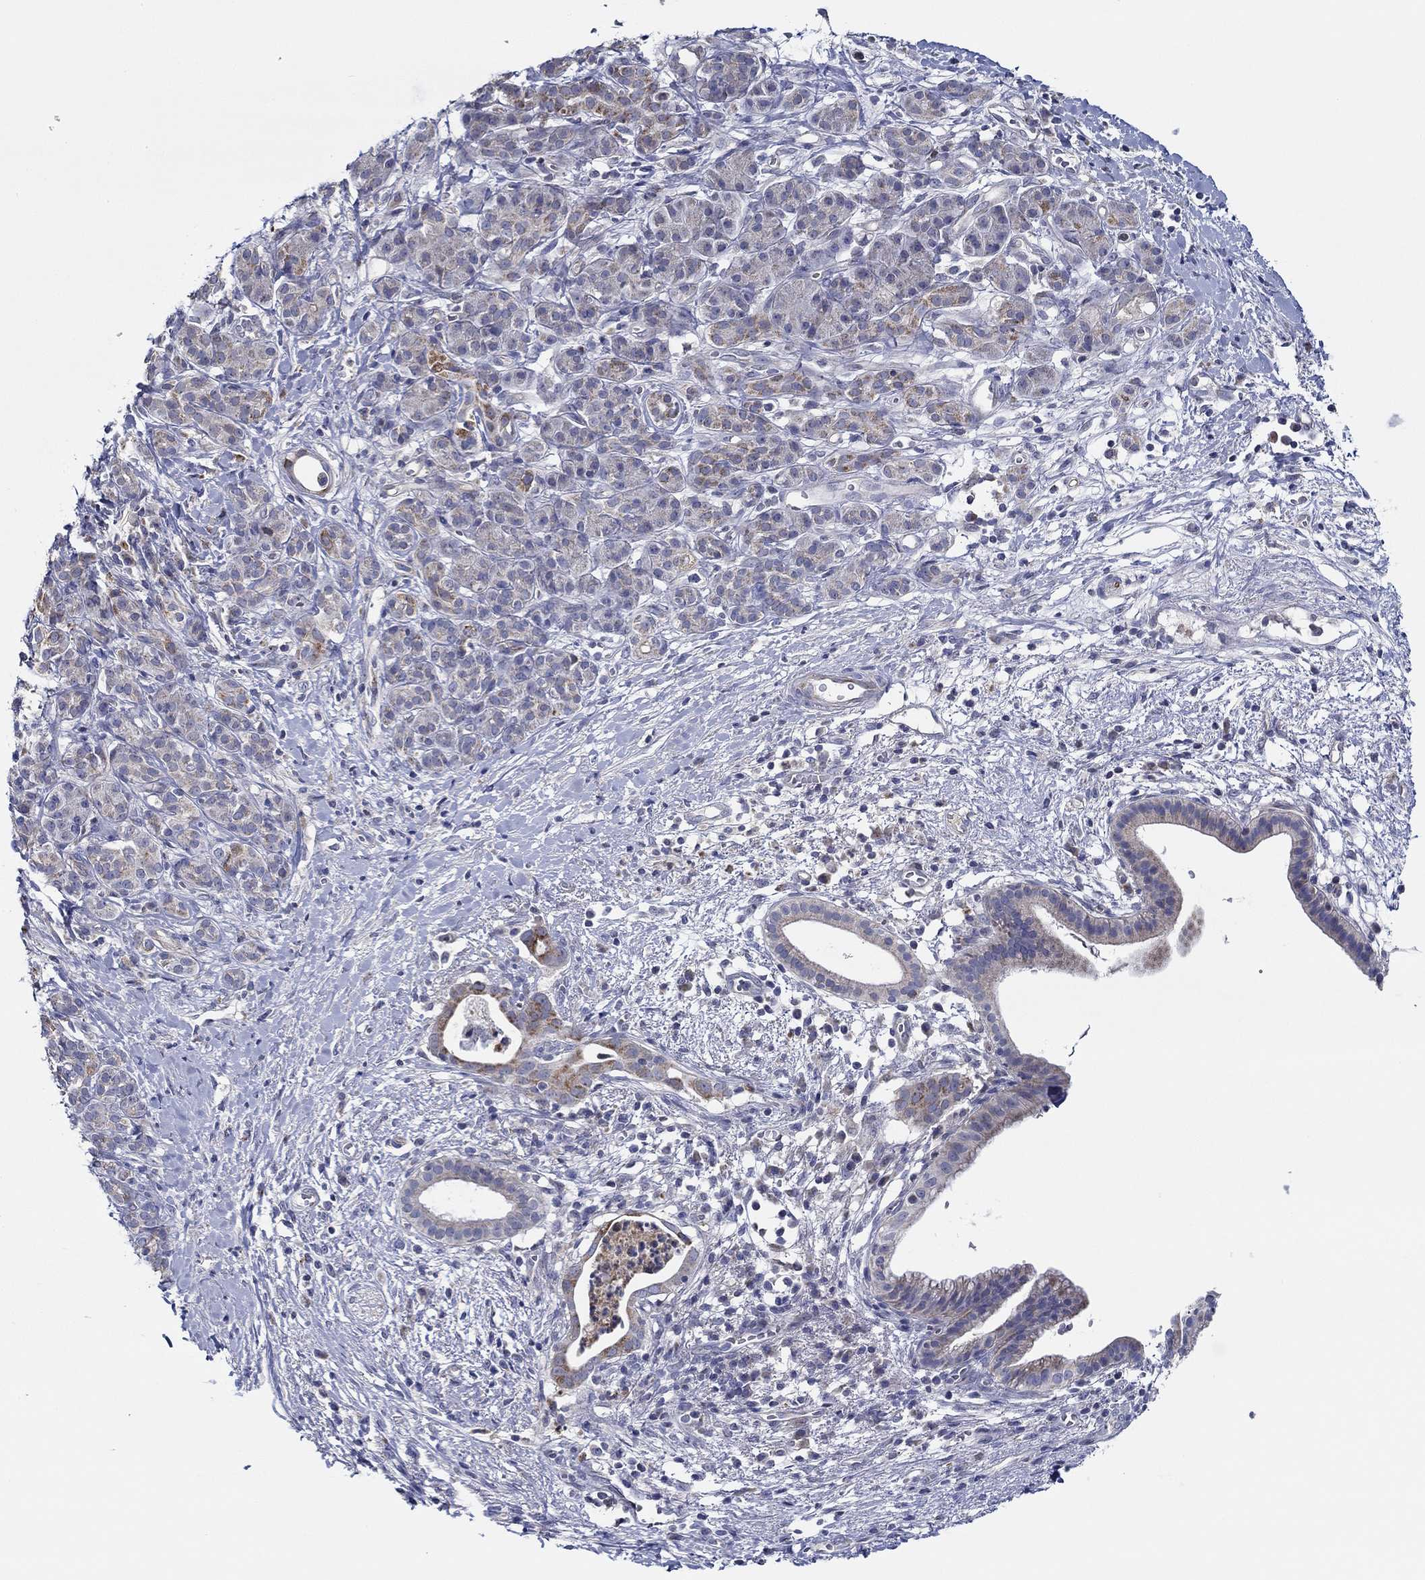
{"staining": {"intensity": "strong", "quantity": "<25%", "location": "cytoplasmic/membranous"}, "tissue": "pancreatic cancer", "cell_type": "Tumor cells", "image_type": "cancer", "snomed": [{"axis": "morphology", "description": "Adenocarcinoma, NOS"}, {"axis": "topography", "description": "Pancreas"}], "caption": "Protein expression analysis of human pancreatic adenocarcinoma reveals strong cytoplasmic/membranous staining in about <25% of tumor cells. (DAB (3,3'-diaminobenzidine) IHC with brightfield microscopy, high magnification).", "gene": "CFAP61", "patient": {"sex": "male", "age": 61}}